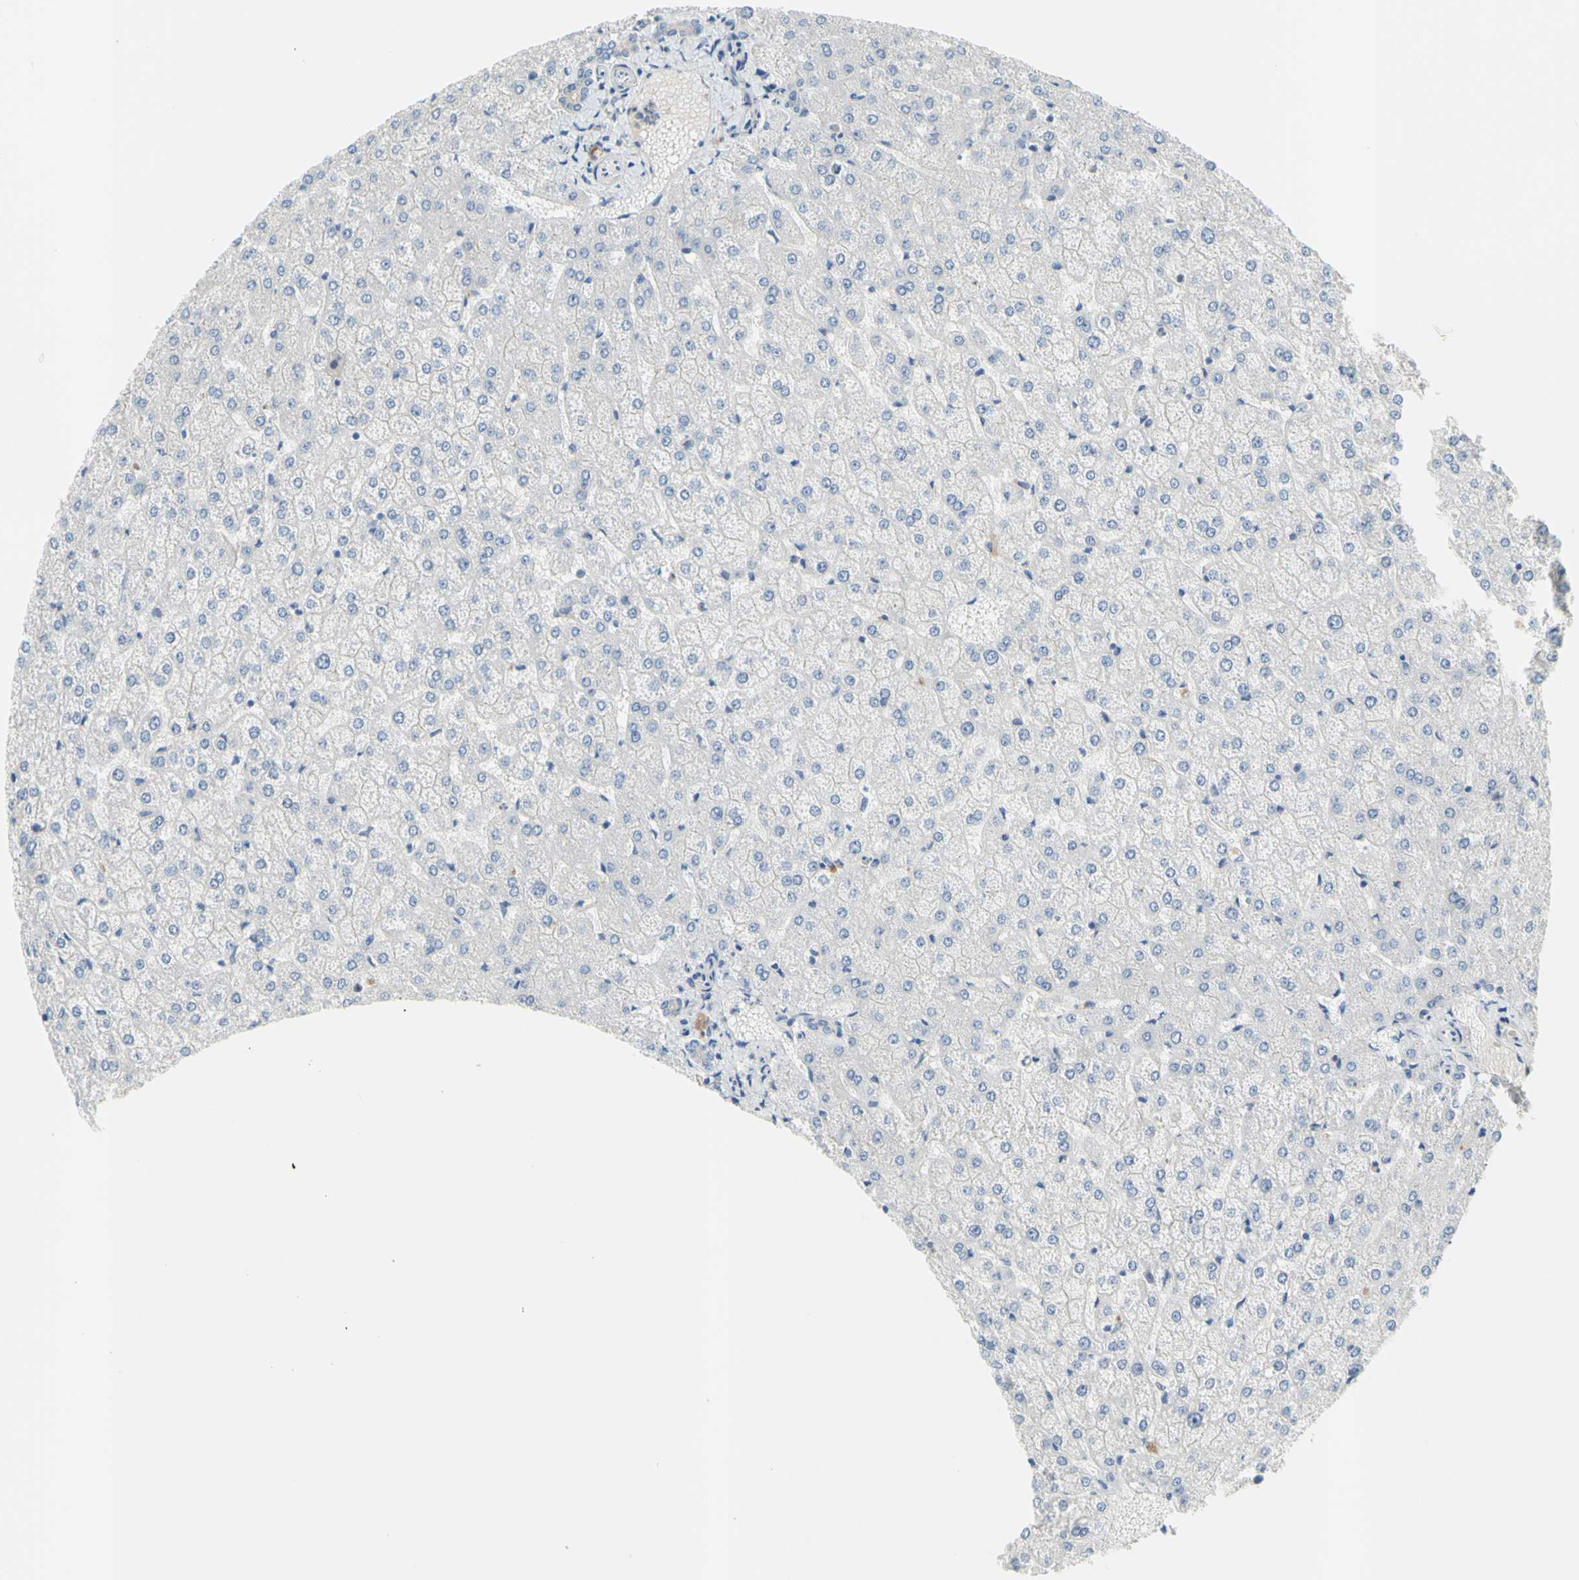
{"staining": {"intensity": "negative", "quantity": "none", "location": "none"}, "tissue": "liver", "cell_type": "Cholangiocytes", "image_type": "normal", "snomed": [{"axis": "morphology", "description": "Normal tissue, NOS"}, {"axis": "topography", "description": "Liver"}], "caption": "A high-resolution image shows immunohistochemistry (IHC) staining of benign liver, which shows no significant staining in cholangiocytes.", "gene": "TMEM59L", "patient": {"sex": "female", "age": 32}}